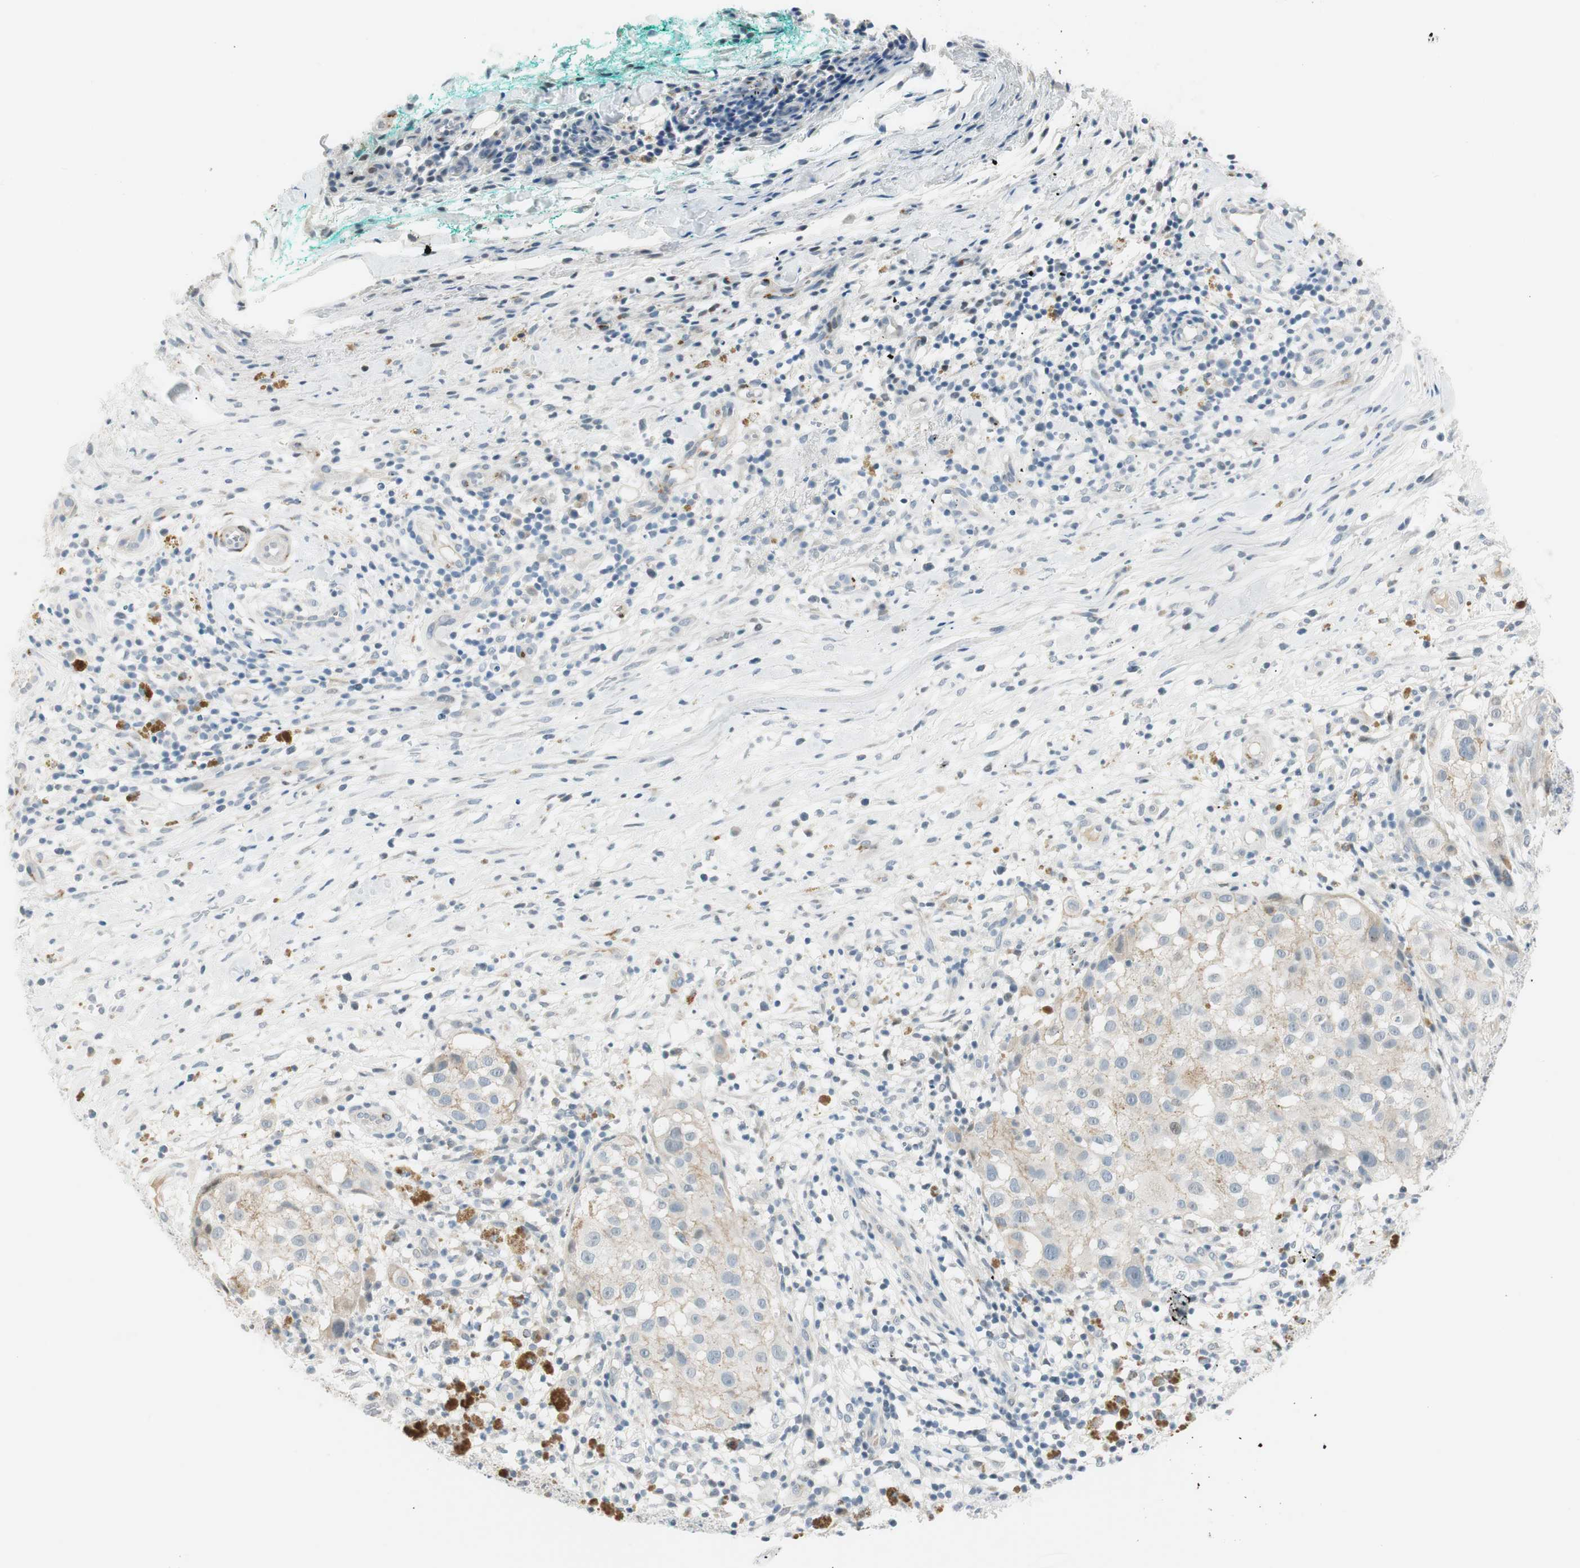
{"staining": {"intensity": "weak", "quantity": "<25%", "location": "cytoplasmic/membranous"}, "tissue": "melanoma", "cell_type": "Tumor cells", "image_type": "cancer", "snomed": [{"axis": "morphology", "description": "Necrosis, NOS"}, {"axis": "morphology", "description": "Malignant melanoma, NOS"}, {"axis": "topography", "description": "Skin"}], "caption": "Human malignant melanoma stained for a protein using immunohistochemistry exhibits no positivity in tumor cells.", "gene": "B4GALNT1", "patient": {"sex": "female", "age": 87}}